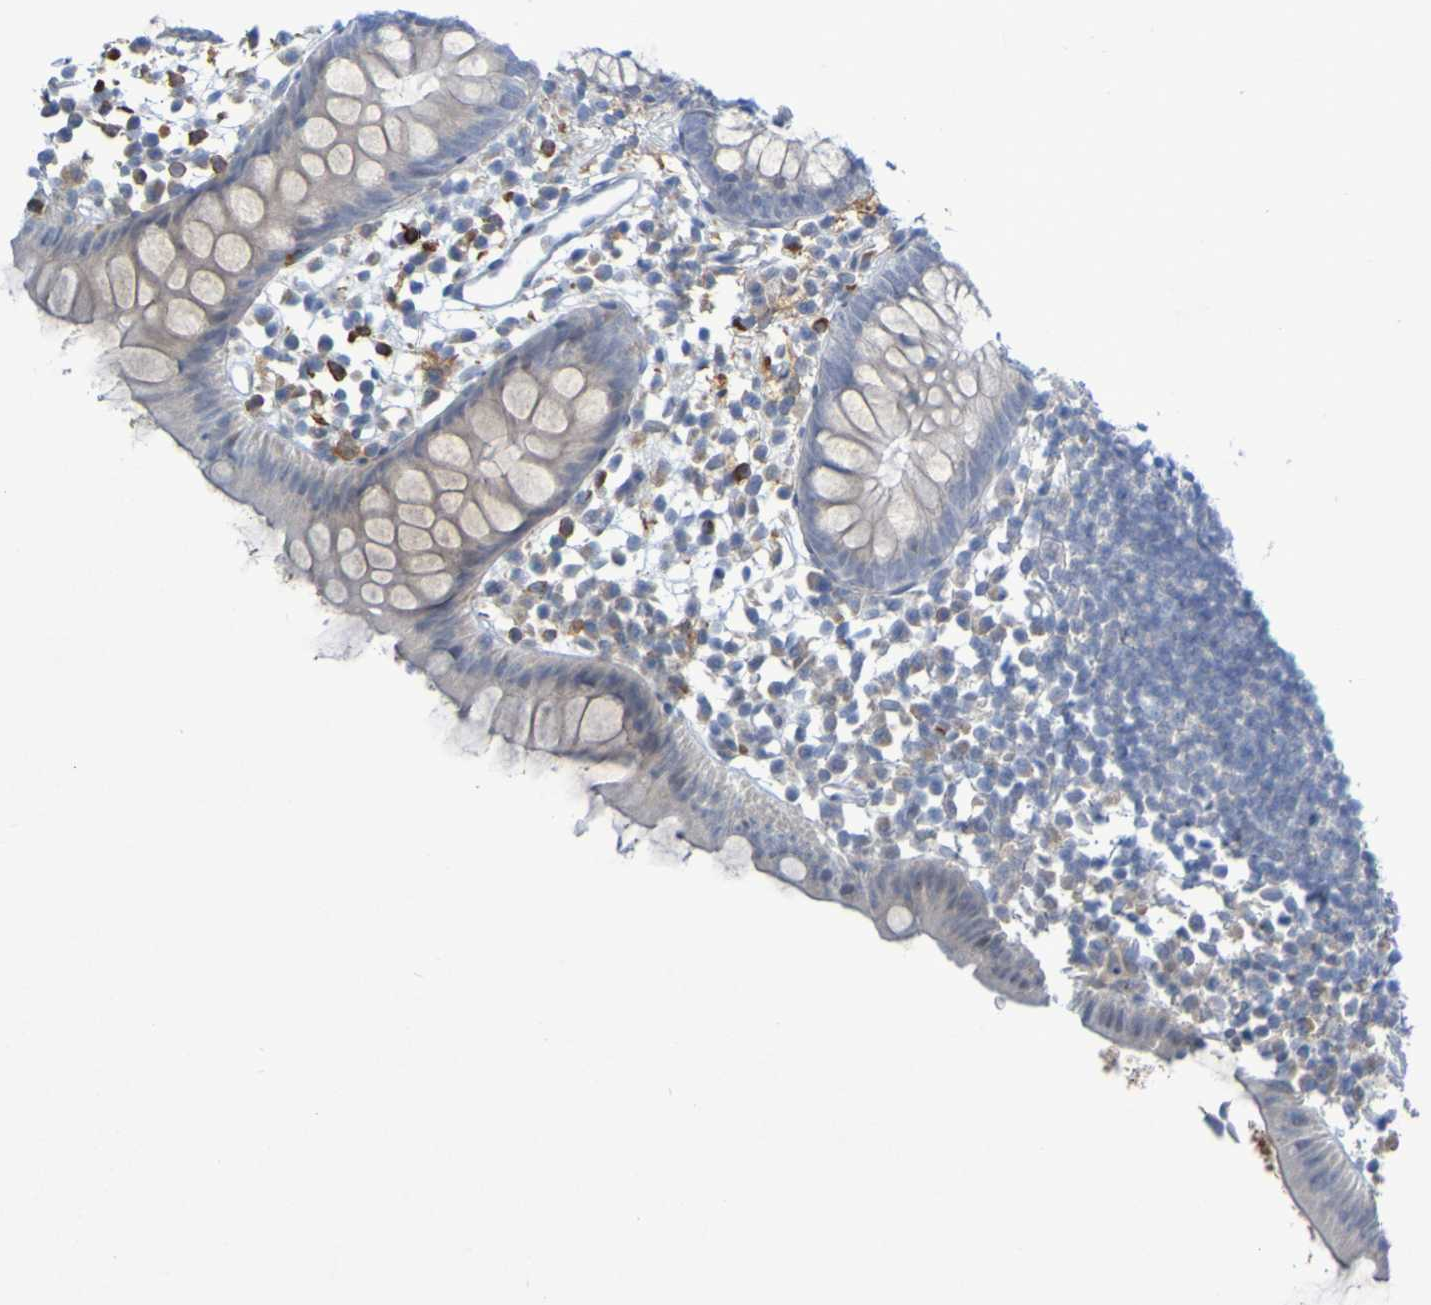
{"staining": {"intensity": "weak", "quantity": ">75%", "location": "cytoplasmic/membranous"}, "tissue": "appendix", "cell_type": "Glandular cells", "image_type": "normal", "snomed": [{"axis": "morphology", "description": "Normal tissue, NOS"}, {"axis": "topography", "description": "Appendix"}], "caption": "A brown stain shows weak cytoplasmic/membranous expression of a protein in glandular cells of benign appendix. (DAB (3,3'-diaminobenzidine) IHC, brown staining for protein, blue staining for nuclei).", "gene": "LILRB5", "patient": {"sex": "female", "age": 20}}